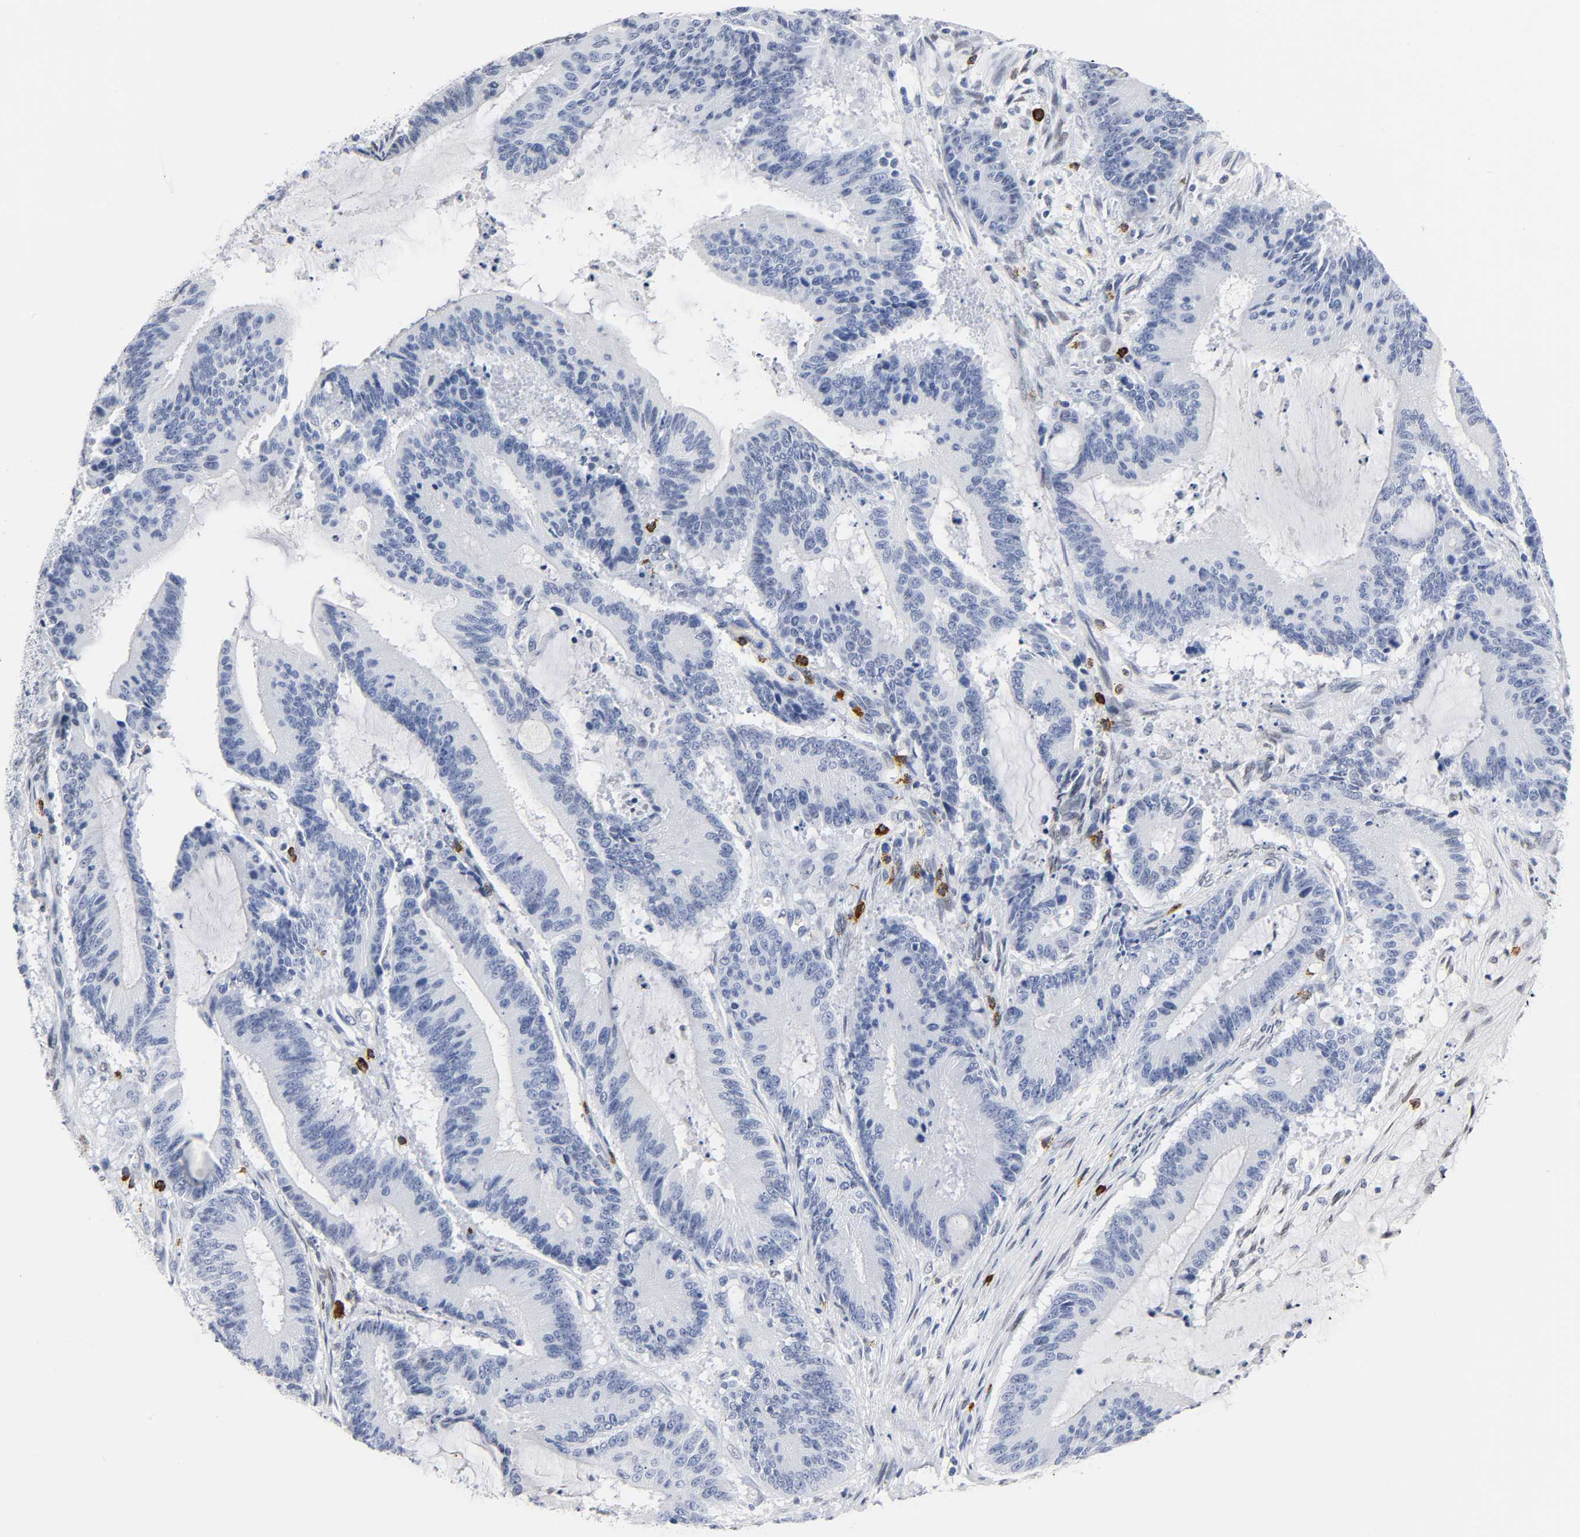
{"staining": {"intensity": "negative", "quantity": "none", "location": "none"}, "tissue": "liver cancer", "cell_type": "Tumor cells", "image_type": "cancer", "snomed": [{"axis": "morphology", "description": "Cholangiocarcinoma"}, {"axis": "topography", "description": "Liver"}], "caption": "DAB (3,3'-diaminobenzidine) immunohistochemical staining of liver cancer shows no significant positivity in tumor cells. (DAB immunohistochemistry (IHC) visualized using brightfield microscopy, high magnification).", "gene": "NAB2", "patient": {"sex": "female", "age": 73}}